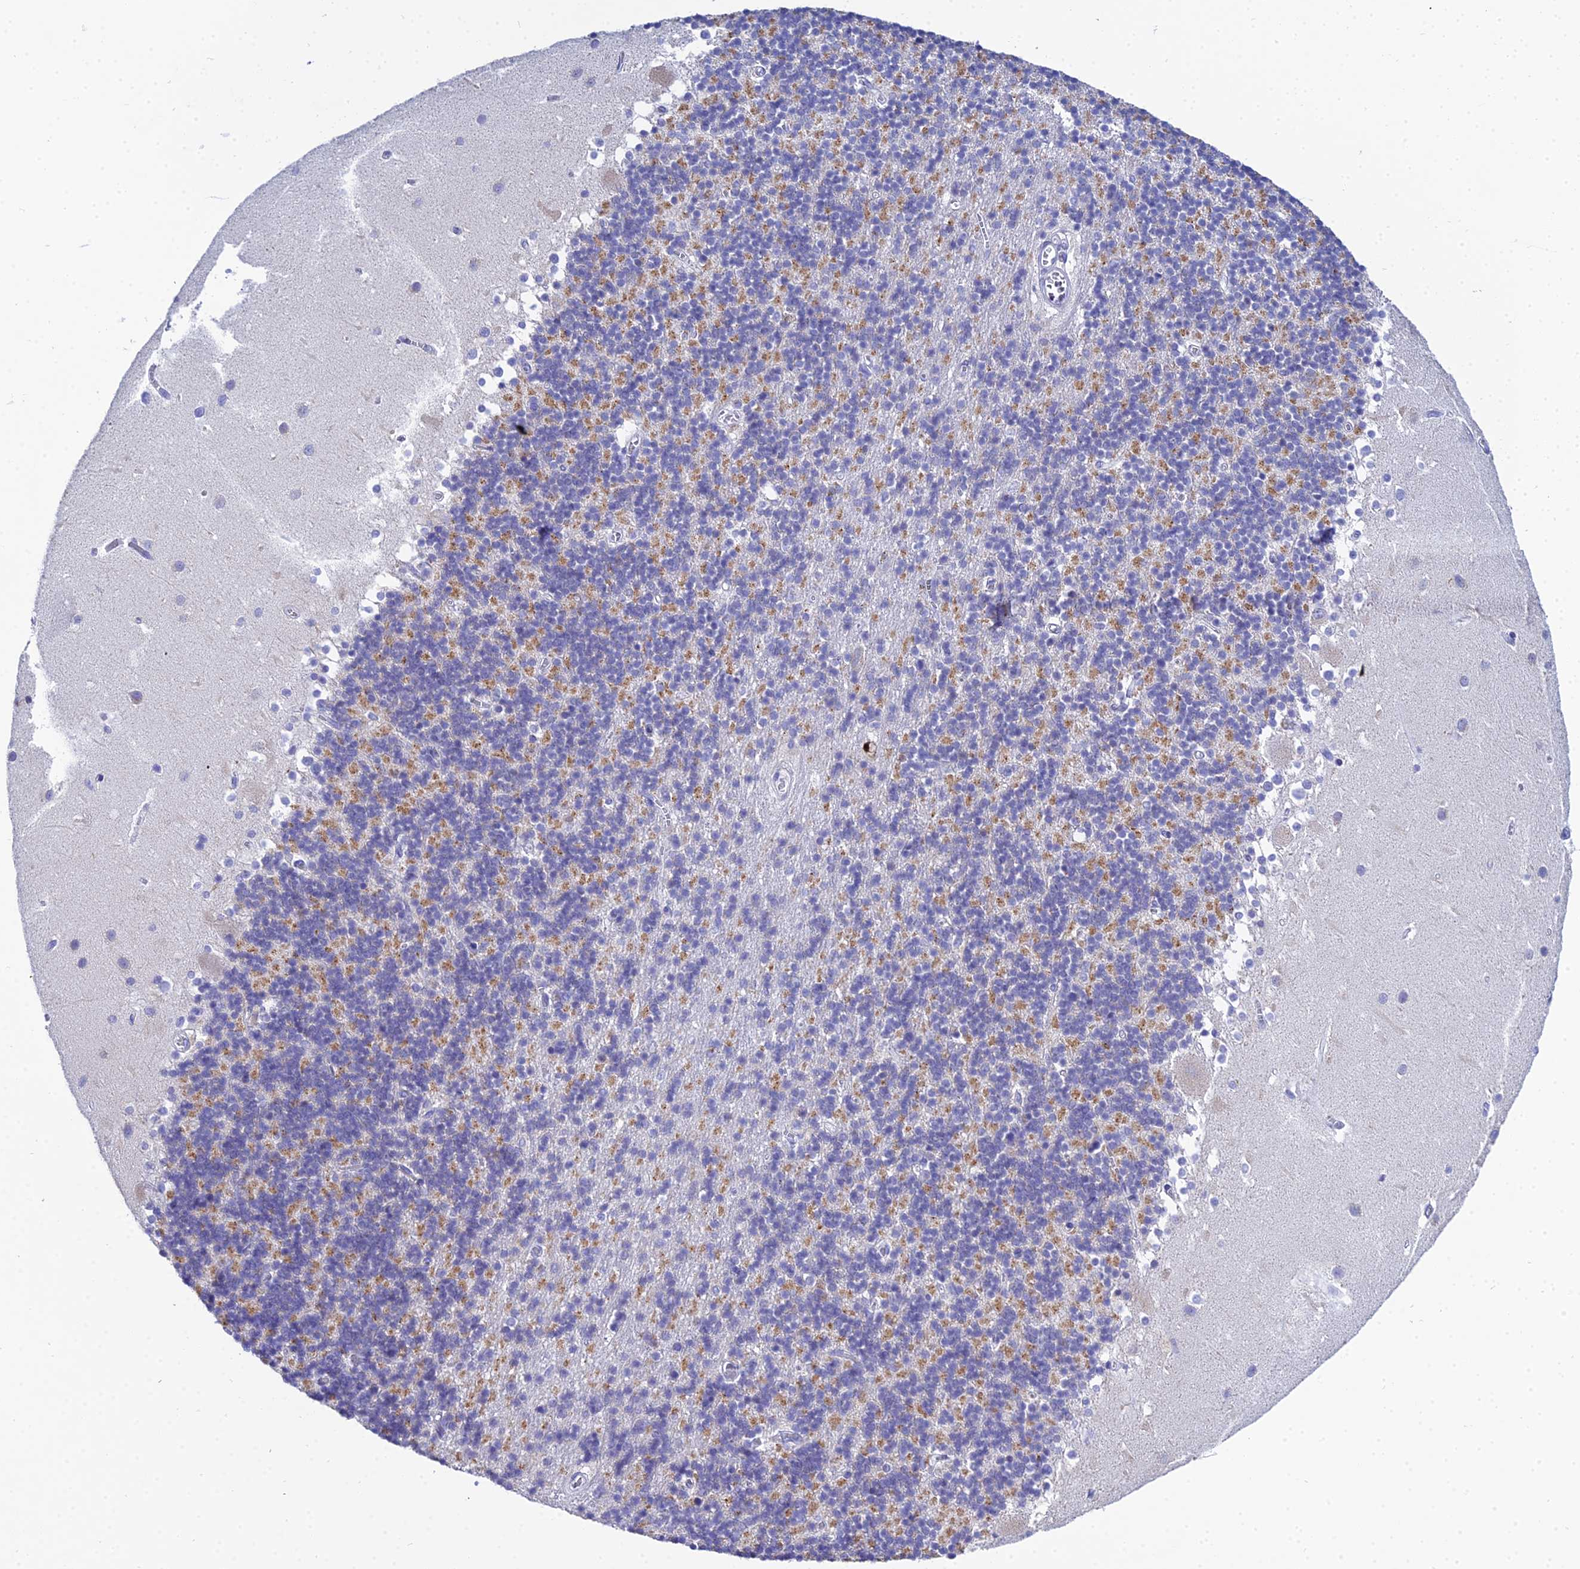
{"staining": {"intensity": "moderate", "quantity": "25%-75%", "location": "cytoplasmic/membranous"}, "tissue": "cerebellum", "cell_type": "Cells in granular layer", "image_type": "normal", "snomed": [{"axis": "morphology", "description": "Normal tissue, NOS"}, {"axis": "topography", "description": "Cerebellum"}], "caption": "Protein expression analysis of benign cerebellum demonstrates moderate cytoplasmic/membranous positivity in approximately 25%-75% of cells in granular layer.", "gene": "ZXDA", "patient": {"sex": "male", "age": 54}}